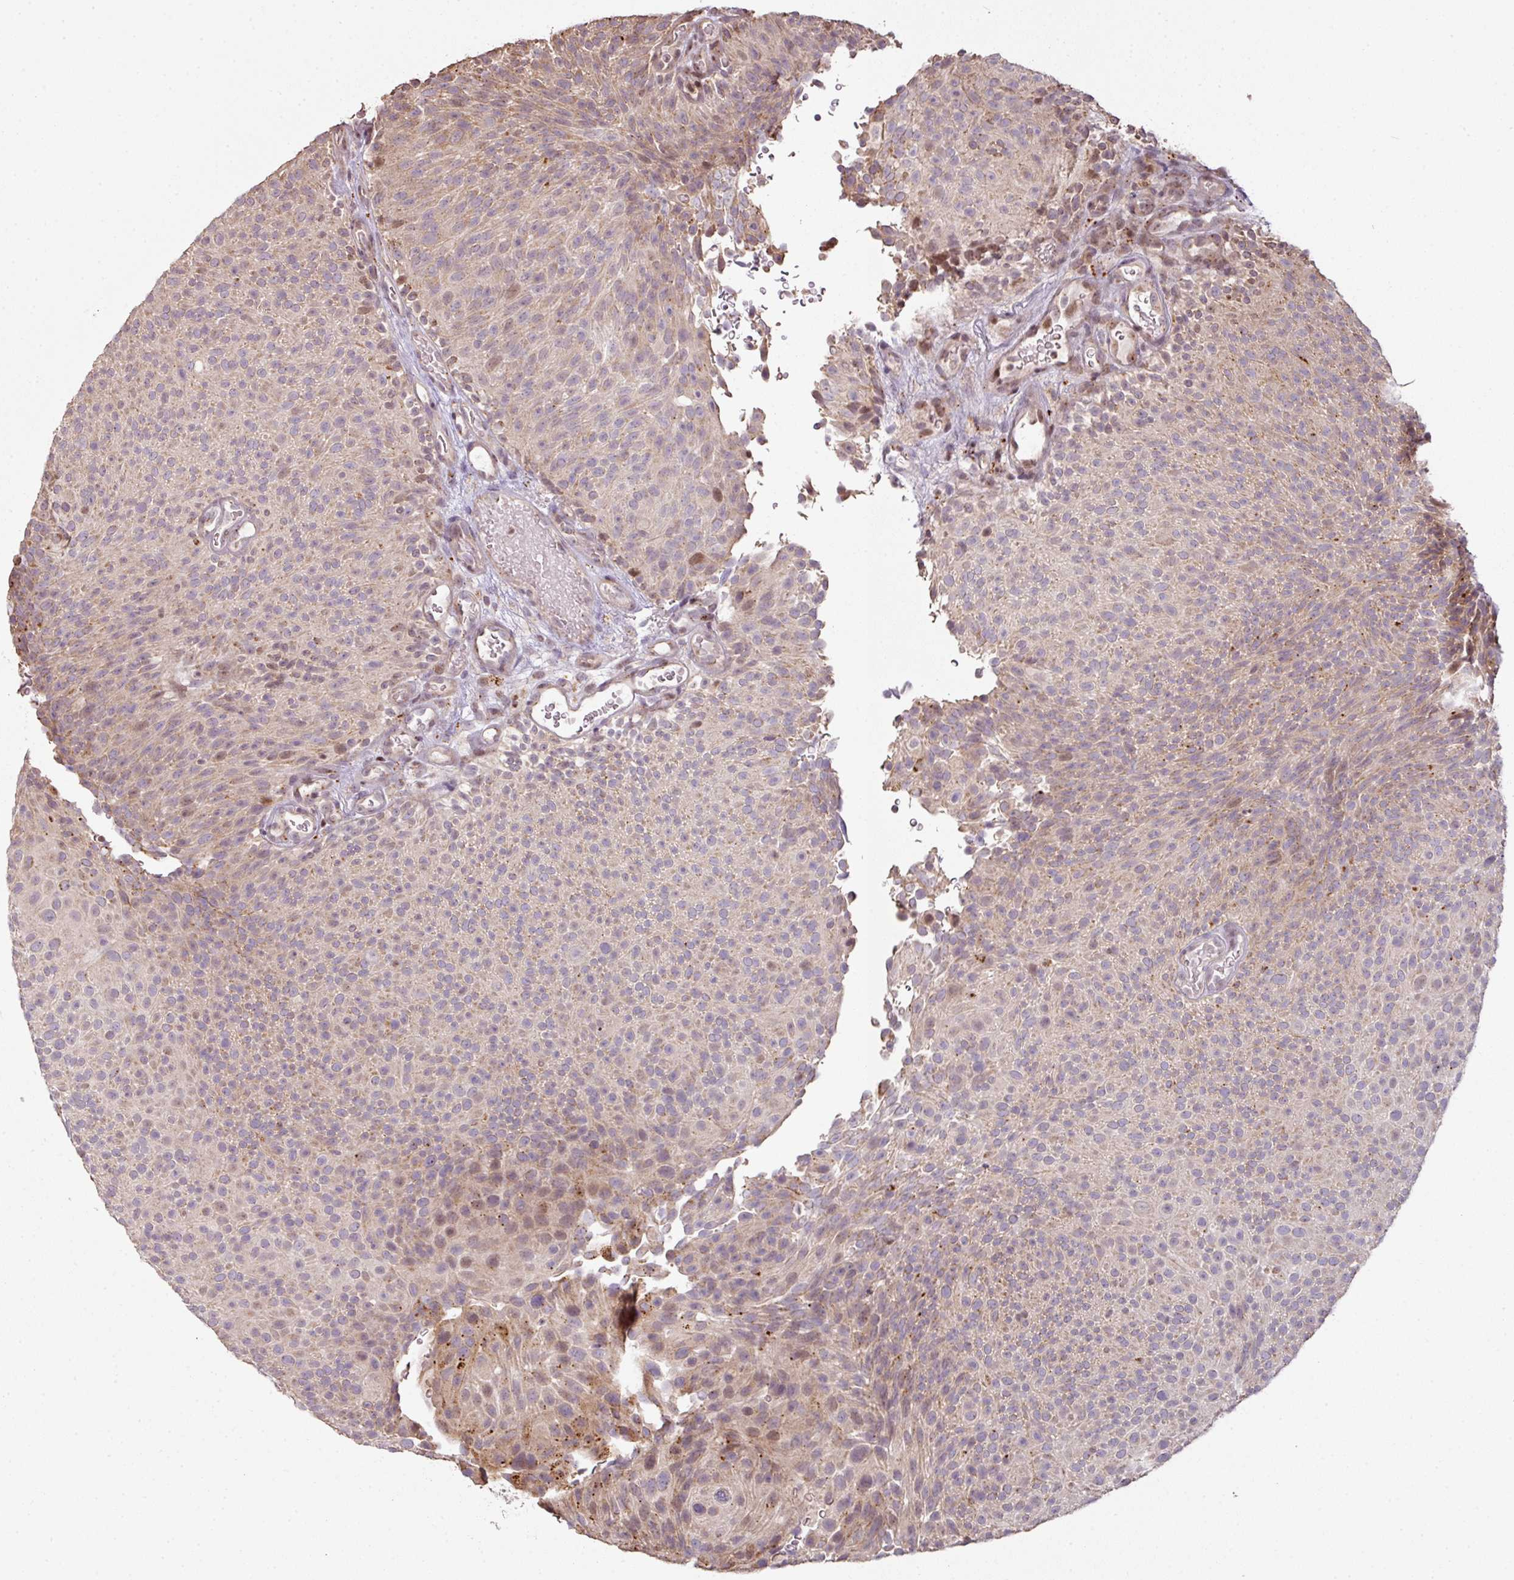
{"staining": {"intensity": "moderate", "quantity": "<25%", "location": "cytoplasmic/membranous,nuclear"}, "tissue": "urothelial cancer", "cell_type": "Tumor cells", "image_type": "cancer", "snomed": [{"axis": "morphology", "description": "Urothelial carcinoma, Low grade"}, {"axis": "topography", "description": "Urinary bladder"}], "caption": "There is low levels of moderate cytoplasmic/membranous and nuclear positivity in tumor cells of urothelial cancer, as demonstrated by immunohistochemical staining (brown color).", "gene": "CXCR5", "patient": {"sex": "male", "age": 78}}